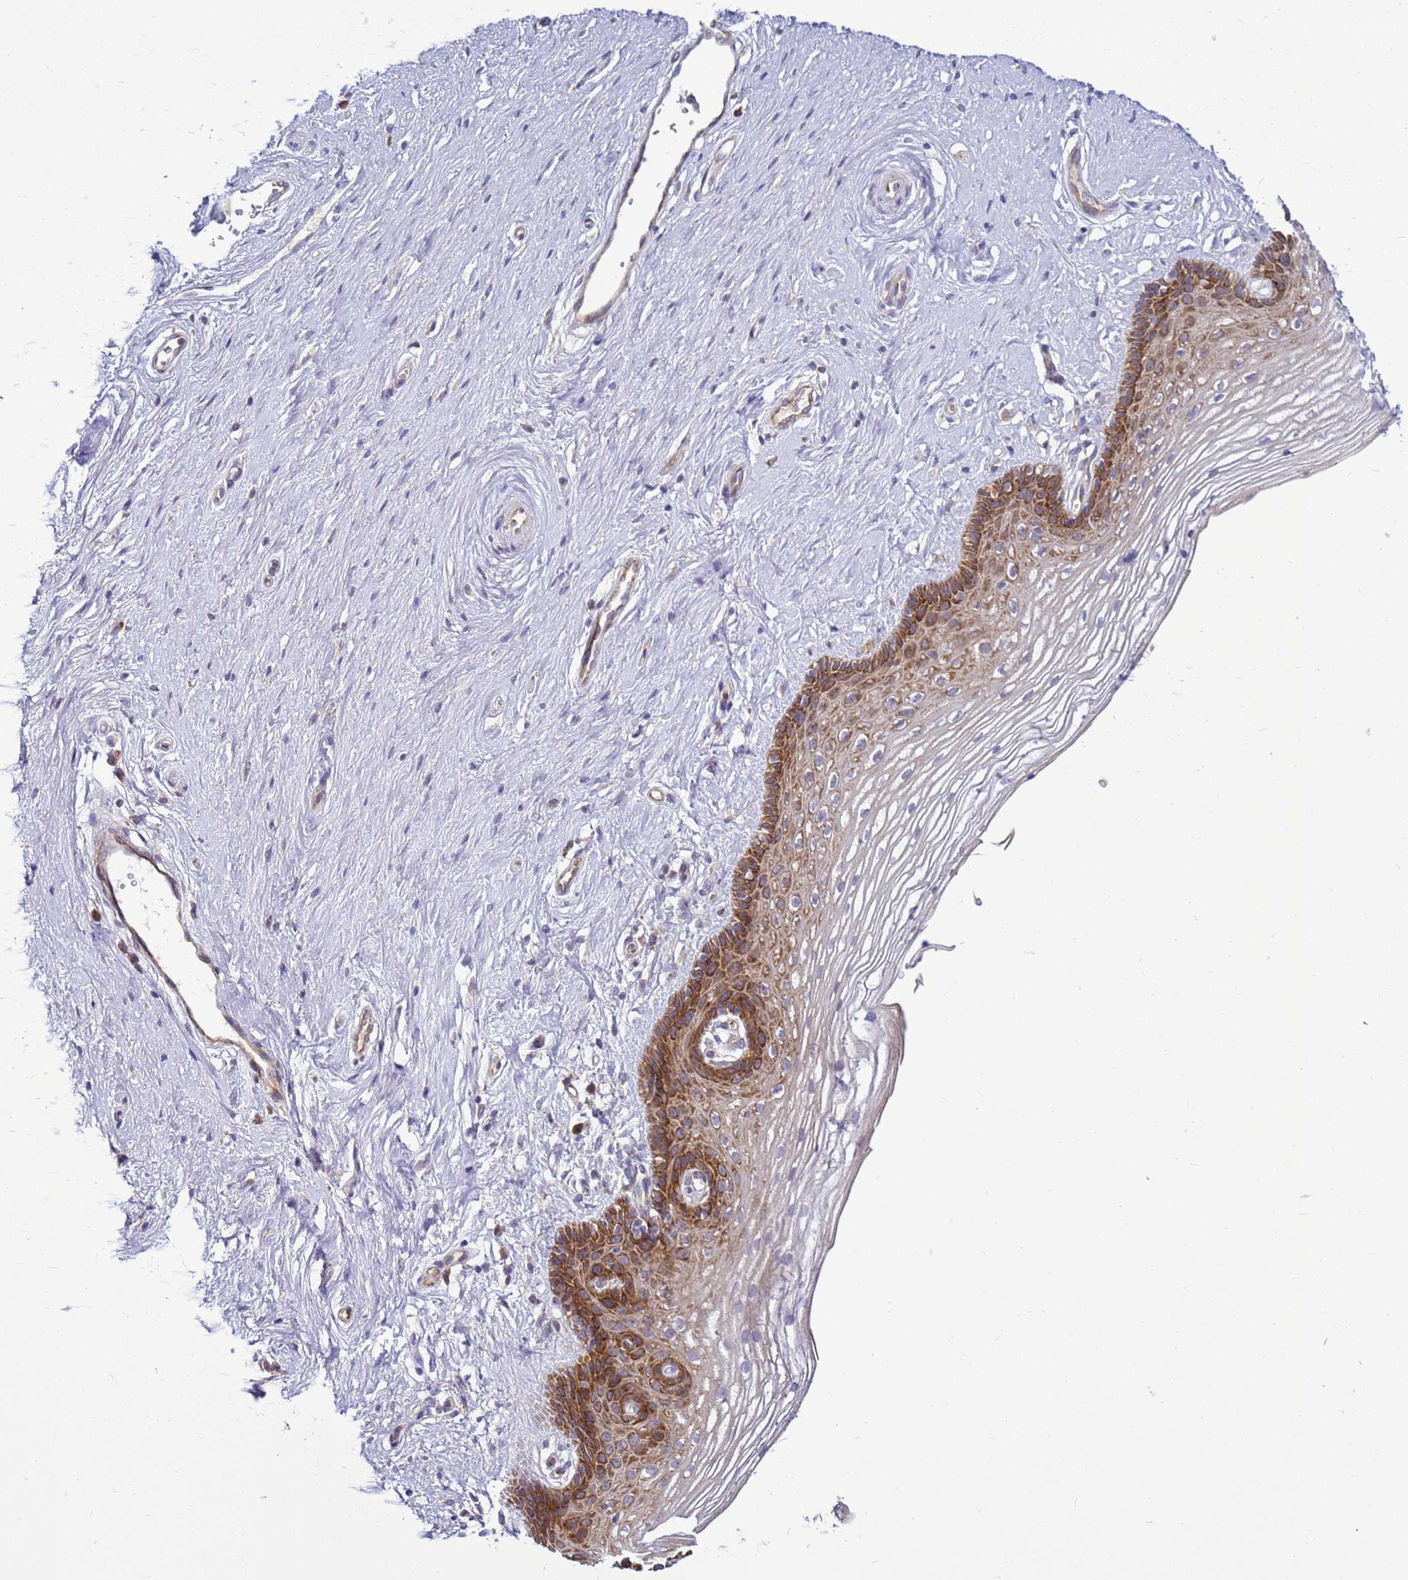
{"staining": {"intensity": "moderate", "quantity": "25%-75%", "location": "cytoplasmic/membranous"}, "tissue": "vagina", "cell_type": "Squamous epithelial cells", "image_type": "normal", "snomed": [{"axis": "morphology", "description": "Normal tissue, NOS"}, {"axis": "topography", "description": "Vagina"}], "caption": "This histopathology image reveals IHC staining of normal human vagina, with medium moderate cytoplasmic/membranous expression in about 25%-75% of squamous epithelial cells.", "gene": "MON1B", "patient": {"sex": "female", "age": 46}}